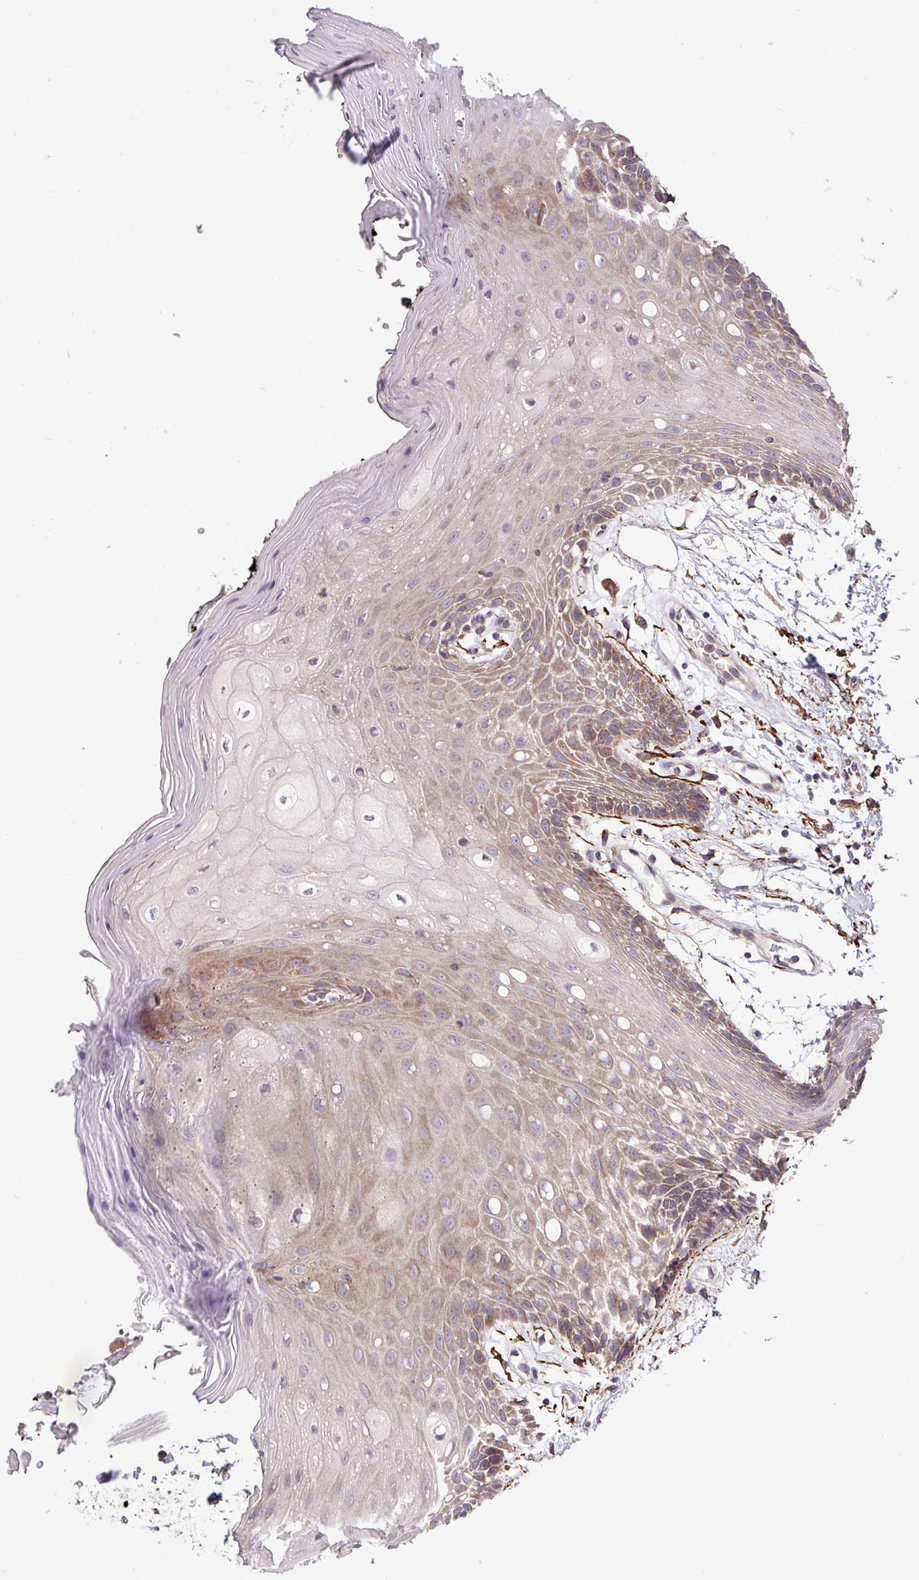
{"staining": {"intensity": "moderate", "quantity": "25%-75%", "location": "cytoplasmic/membranous"}, "tissue": "oral mucosa", "cell_type": "Squamous epithelial cells", "image_type": "normal", "snomed": [{"axis": "morphology", "description": "Normal tissue, NOS"}, {"axis": "topography", "description": "Oral tissue"}, {"axis": "topography", "description": "Tounge, NOS"}], "caption": "Protein expression by immunohistochemistry reveals moderate cytoplasmic/membranous staining in approximately 25%-75% of squamous epithelial cells in benign oral mucosa. Immunohistochemistry stains the protein of interest in brown and the nuclei are stained blue.", "gene": "MEGF6", "patient": {"sex": "female", "age": 59}}